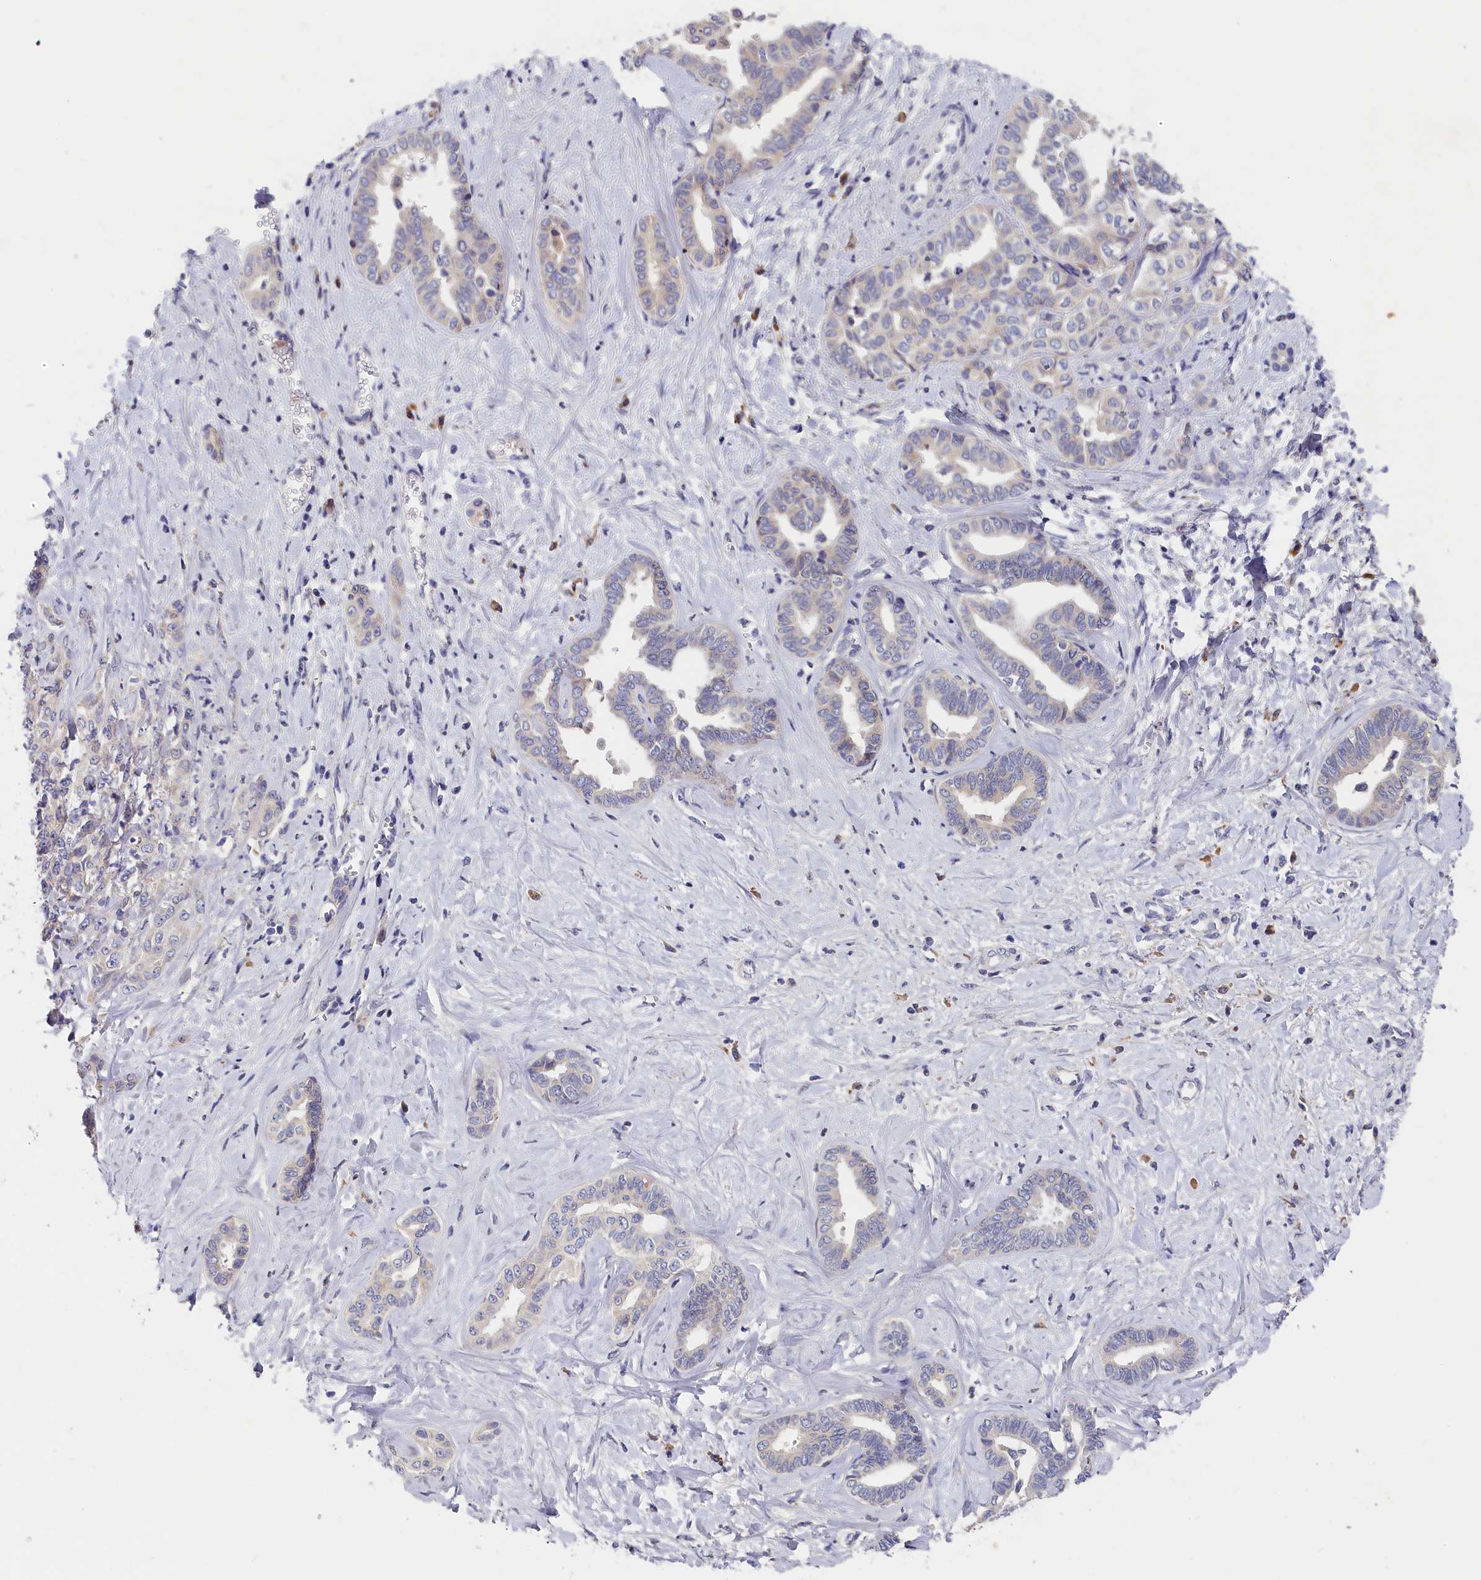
{"staining": {"intensity": "negative", "quantity": "none", "location": "none"}, "tissue": "liver cancer", "cell_type": "Tumor cells", "image_type": "cancer", "snomed": [{"axis": "morphology", "description": "Cholangiocarcinoma"}, {"axis": "topography", "description": "Liver"}], "caption": "Immunohistochemistry (IHC) of cholangiocarcinoma (liver) demonstrates no staining in tumor cells.", "gene": "ST7L", "patient": {"sex": "female", "age": 77}}